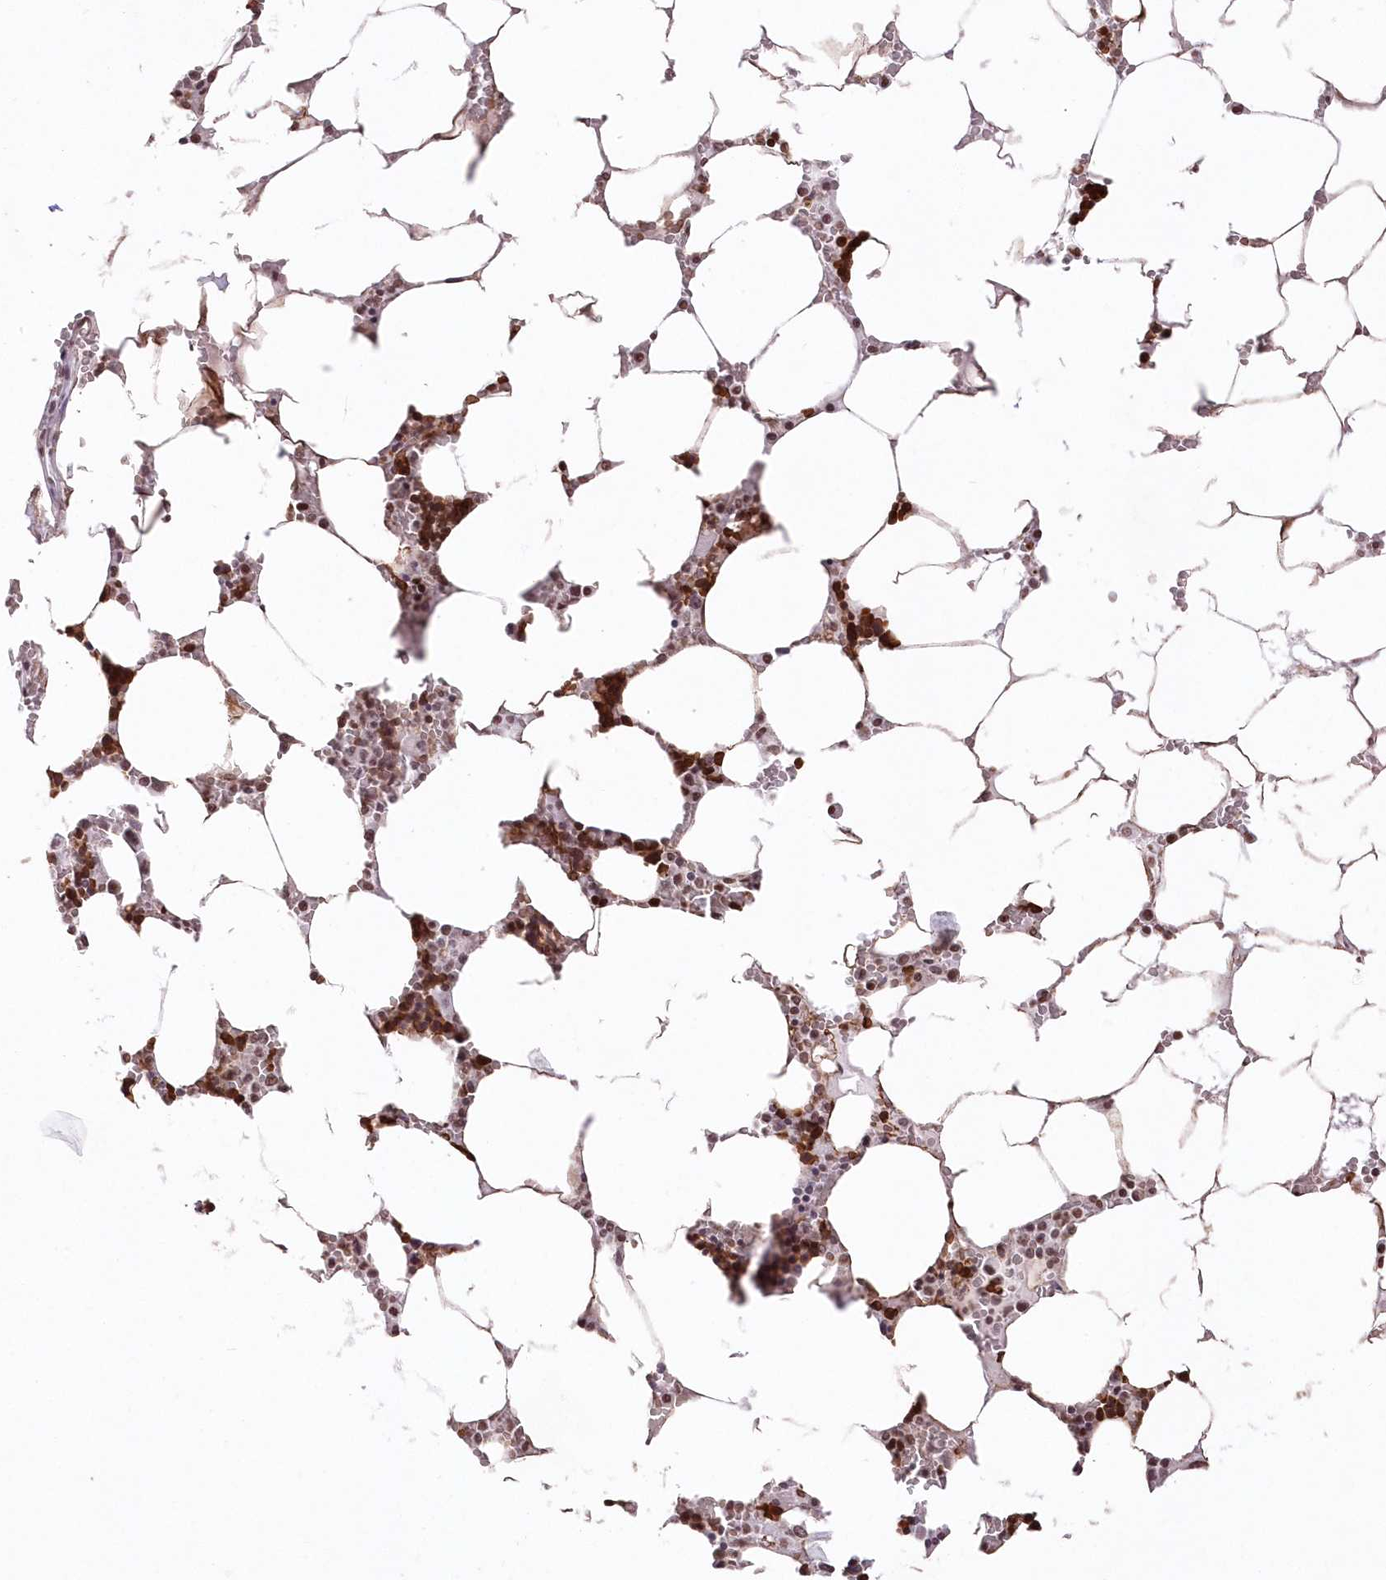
{"staining": {"intensity": "strong", "quantity": "25%-75%", "location": "nuclear"}, "tissue": "bone marrow", "cell_type": "Hematopoietic cells", "image_type": "normal", "snomed": [{"axis": "morphology", "description": "Normal tissue, NOS"}, {"axis": "topography", "description": "Bone marrow"}], "caption": "Brown immunohistochemical staining in normal human bone marrow demonstrates strong nuclear expression in about 25%-75% of hematopoietic cells. Immunohistochemistry (ihc) stains the protein of interest in brown and the nuclei are stained blue.", "gene": "ENSG00000275740", "patient": {"sex": "male", "age": 70}}